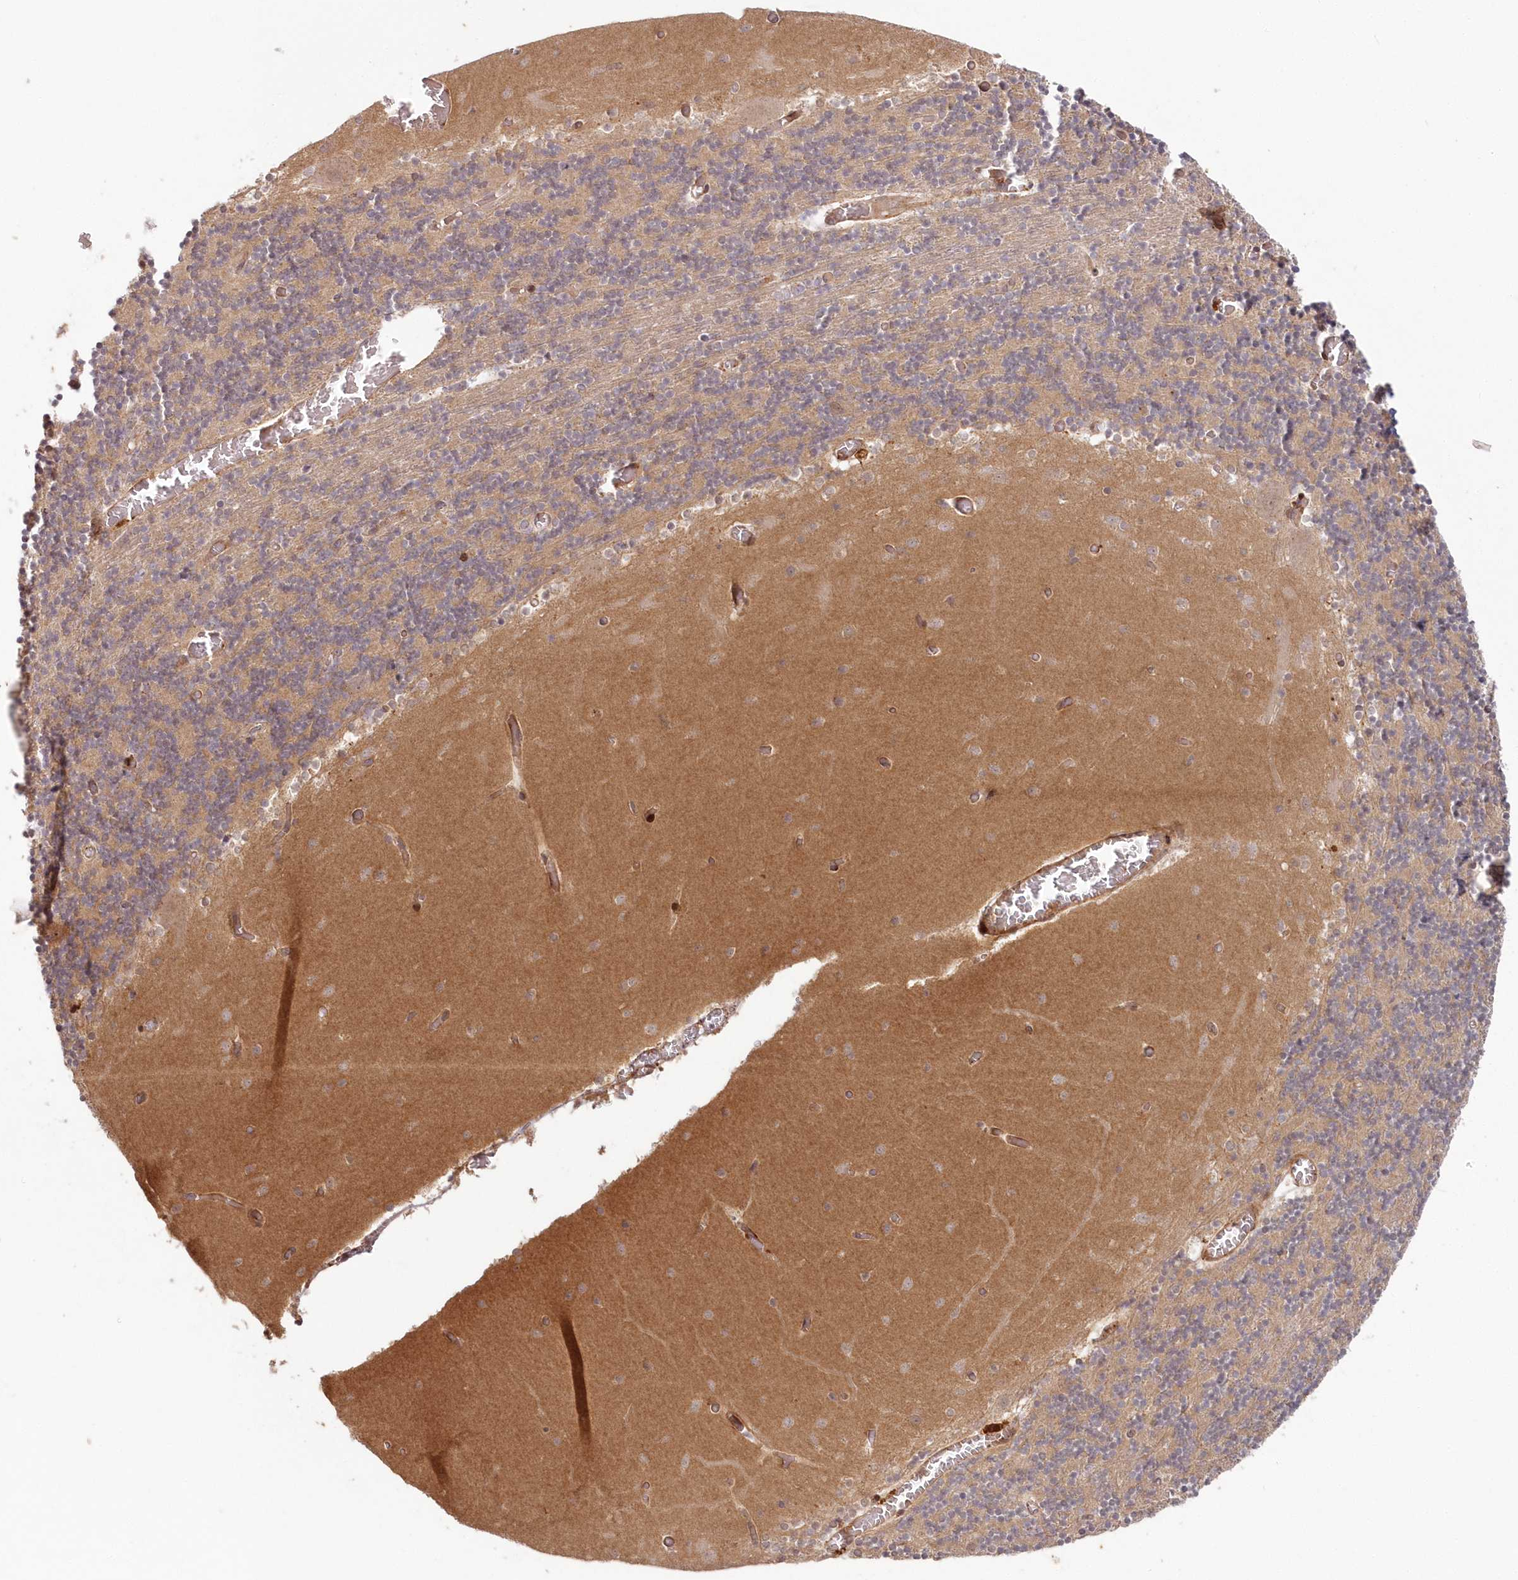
{"staining": {"intensity": "weak", "quantity": "<25%", "location": "nuclear"}, "tissue": "cerebellum", "cell_type": "Cells in granular layer", "image_type": "normal", "snomed": [{"axis": "morphology", "description": "Normal tissue, NOS"}, {"axis": "topography", "description": "Cerebellum"}], "caption": "The immunohistochemistry histopathology image has no significant expression in cells in granular layer of cerebellum.", "gene": "UBTD2", "patient": {"sex": "female", "age": 28}}